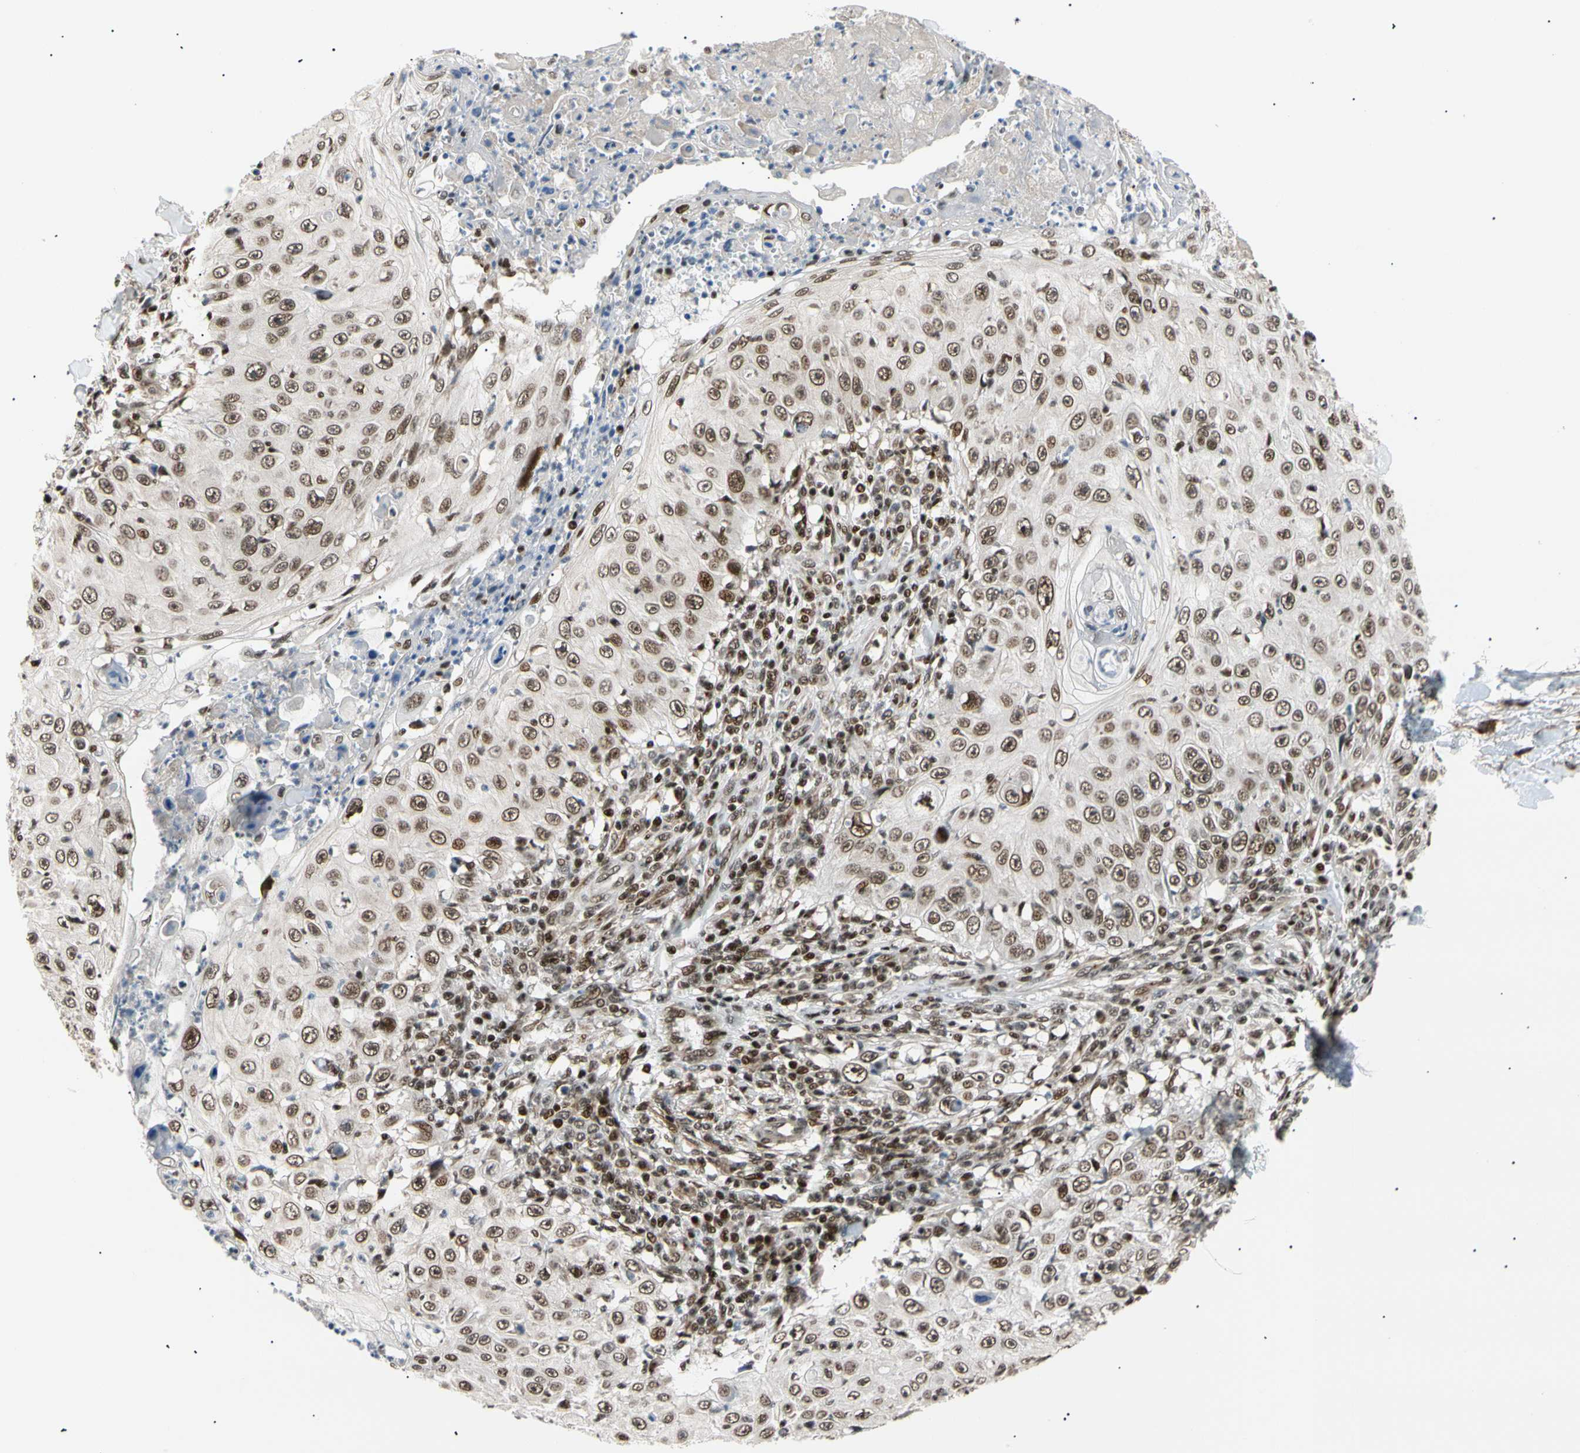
{"staining": {"intensity": "moderate", "quantity": ">75%", "location": "nuclear"}, "tissue": "skin cancer", "cell_type": "Tumor cells", "image_type": "cancer", "snomed": [{"axis": "morphology", "description": "Squamous cell carcinoma, NOS"}, {"axis": "topography", "description": "Skin"}], "caption": "About >75% of tumor cells in skin cancer exhibit moderate nuclear protein positivity as visualized by brown immunohistochemical staining.", "gene": "E2F1", "patient": {"sex": "male", "age": 86}}